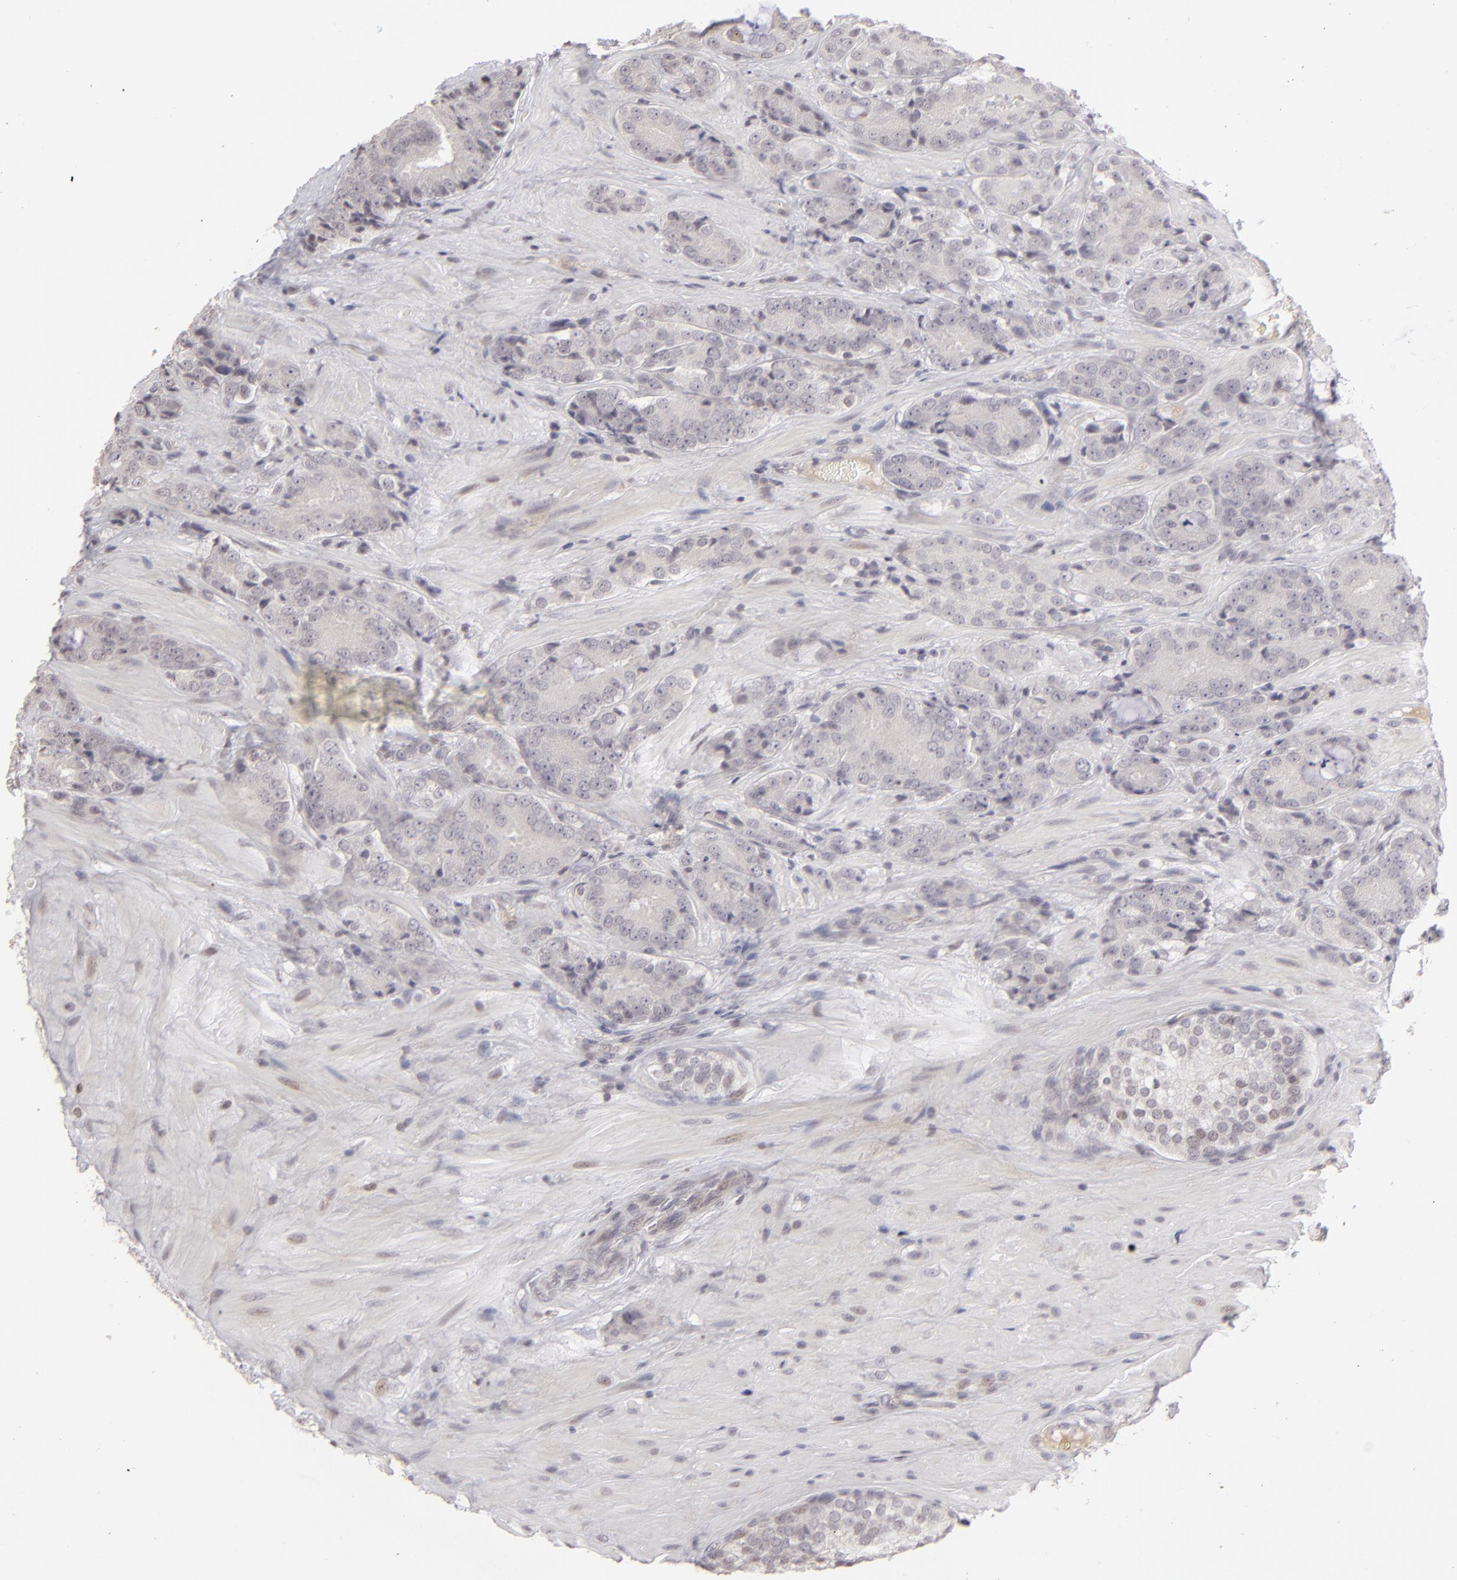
{"staining": {"intensity": "negative", "quantity": "none", "location": "none"}, "tissue": "prostate cancer", "cell_type": "Tumor cells", "image_type": "cancer", "snomed": [{"axis": "morphology", "description": "Adenocarcinoma, High grade"}, {"axis": "topography", "description": "Prostate"}], "caption": "IHC image of neoplastic tissue: prostate cancer stained with DAB (3,3'-diaminobenzidine) shows no significant protein staining in tumor cells. The staining was performed using DAB (3,3'-diaminobenzidine) to visualize the protein expression in brown, while the nuclei were stained in blue with hematoxylin (Magnification: 20x).", "gene": "CLDN2", "patient": {"sex": "male", "age": 70}}